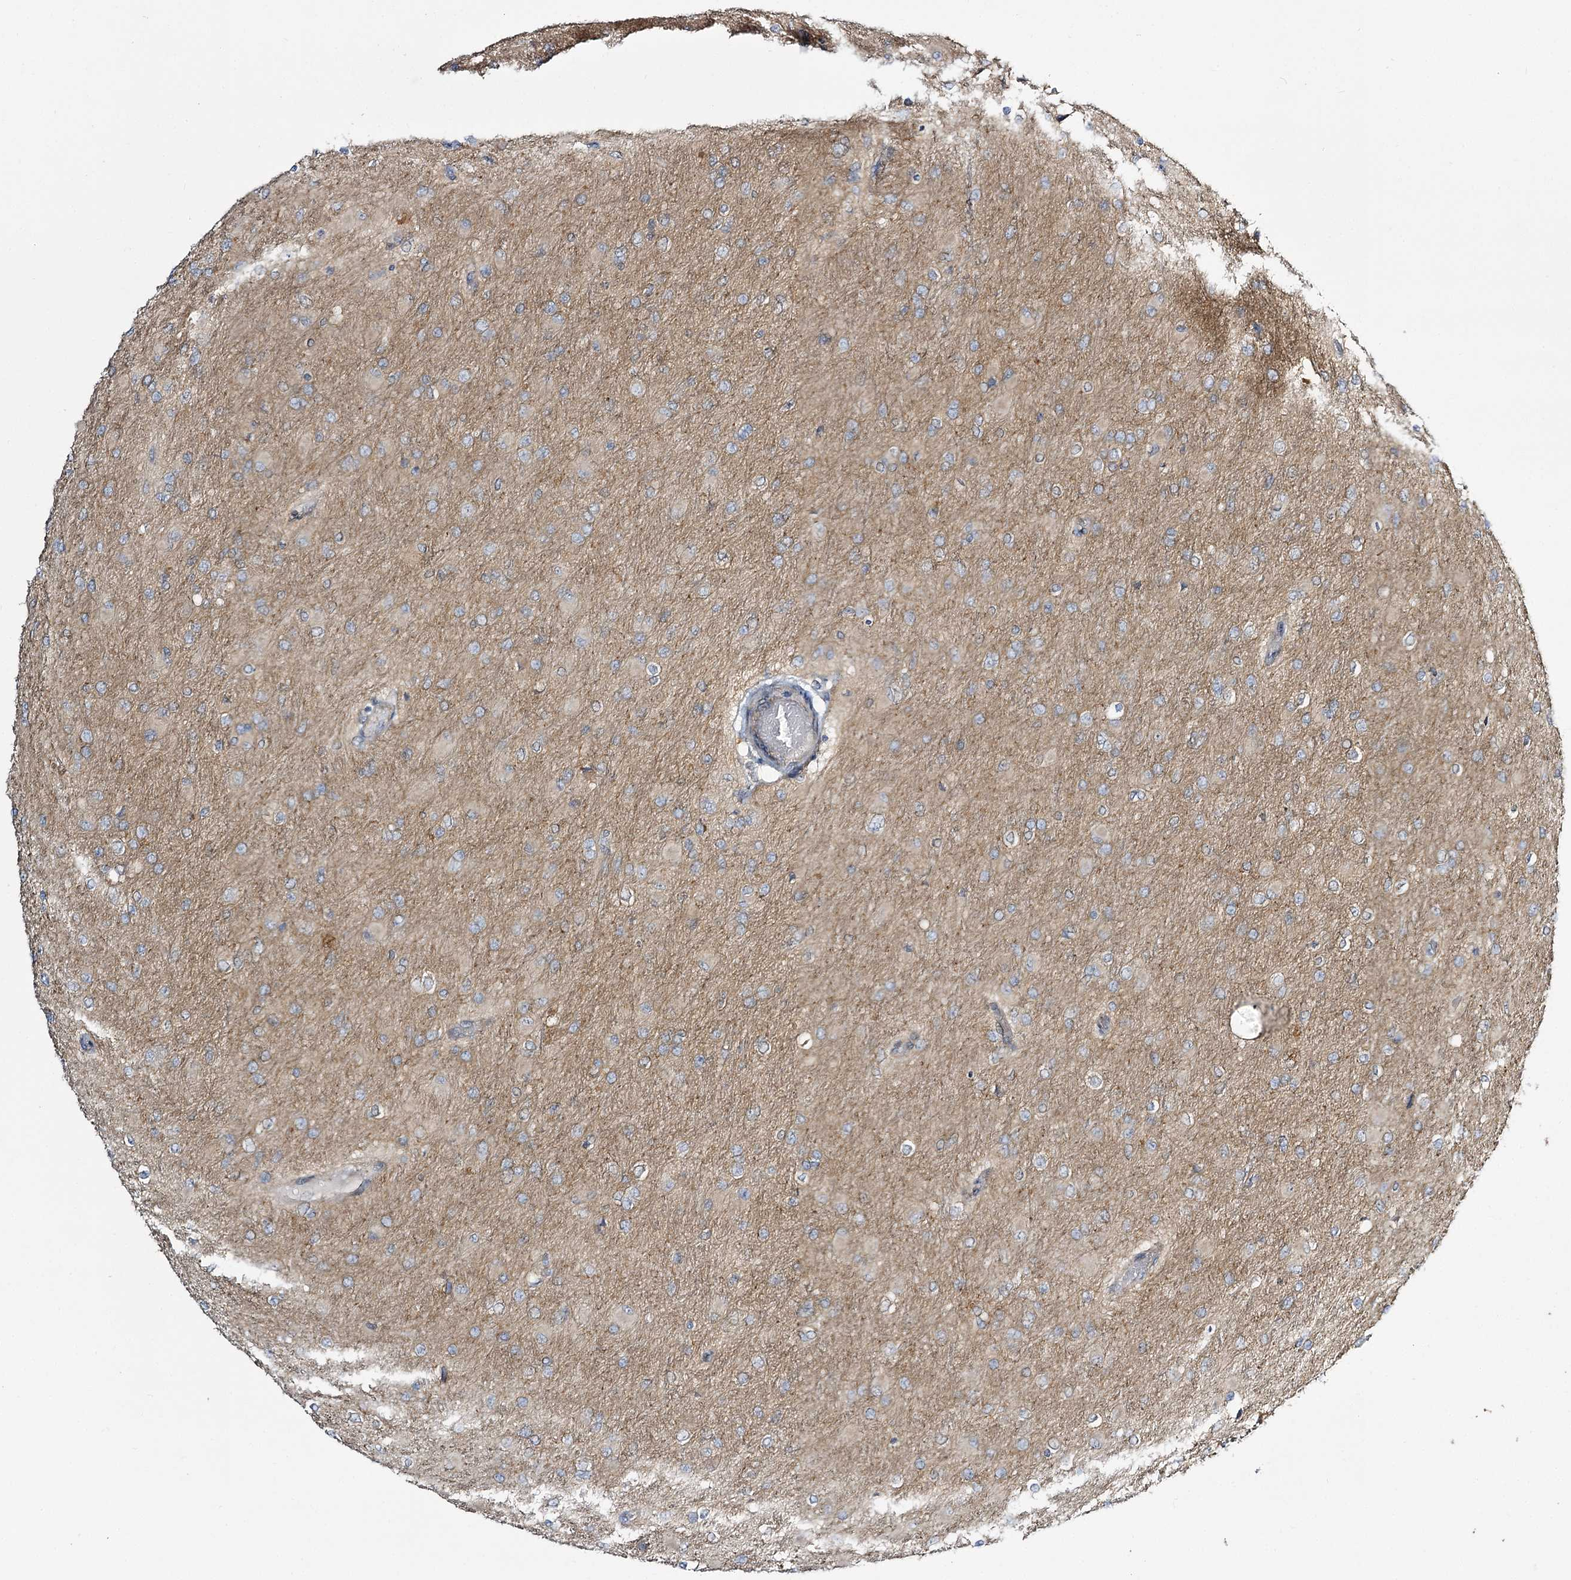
{"staining": {"intensity": "negative", "quantity": "none", "location": "none"}, "tissue": "glioma", "cell_type": "Tumor cells", "image_type": "cancer", "snomed": [{"axis": "morphology", "description": "Glioma, malignant, High grade"}, {"axis": "topography", "description": "Cerebral cortex"}], "caption": "This is an immunohistochemistry (IHC) image of human malignant high-grade glioma. There is no expression in tumor cells.", "gene": "C11orf80", "patient": {"sex": "female", "age": 36}}